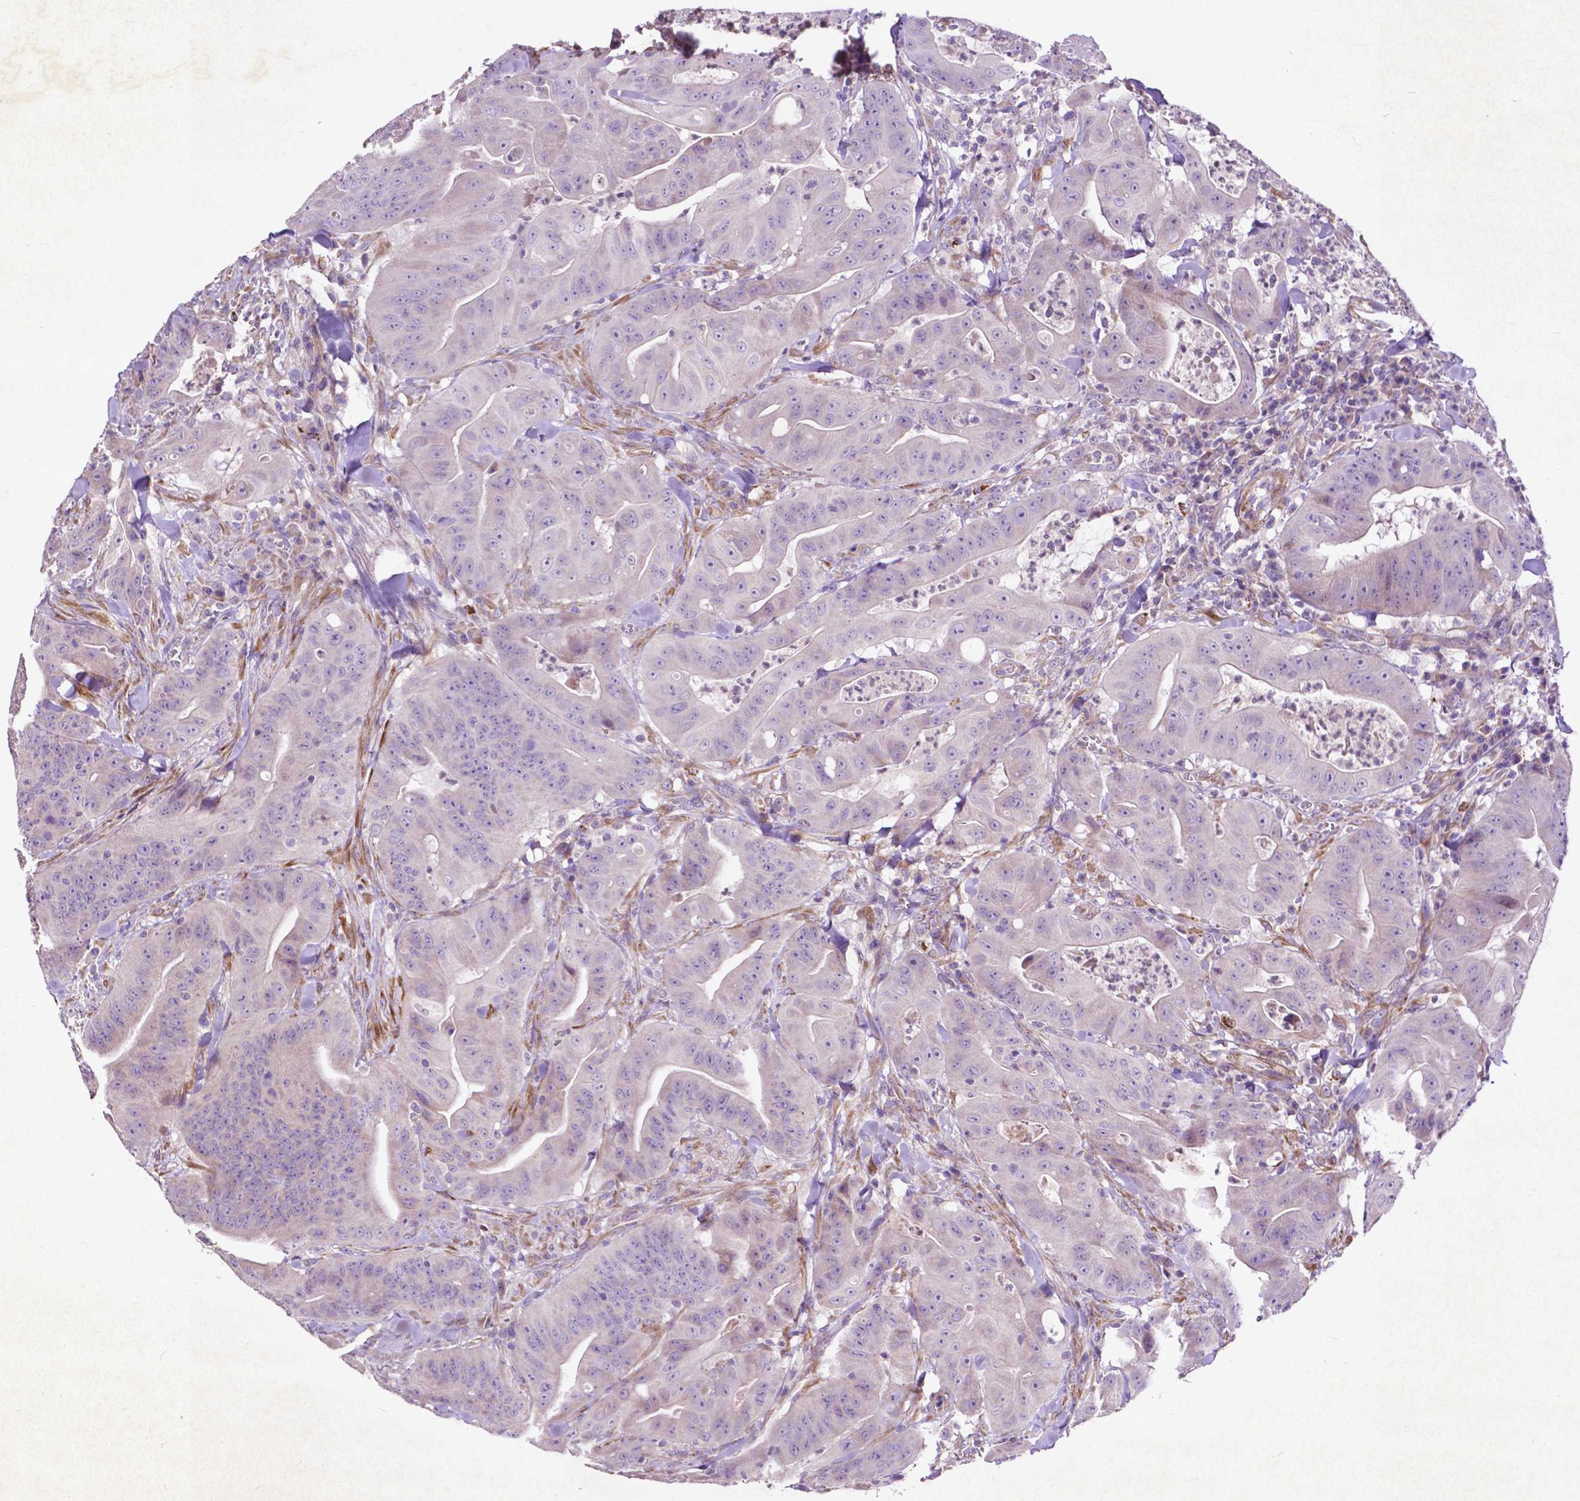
{"staining": {"intensity": "negative", "quantity": "none", "location": "none"}, "tissue": "colorectal cancer", "cell_type": "Tumor cells", "image_type": "cancer", "snomed": [{"axis": "morphology", "description": "Adenocarcinoma, NOS"}, {"axis": "topography", "description": "Colon"}], "caption": "The image shows no staining of tumor cells in adenocarcinoma (colorectal).", "gene": "THEGL", "patient": {"sex": "male", "age": 33}}